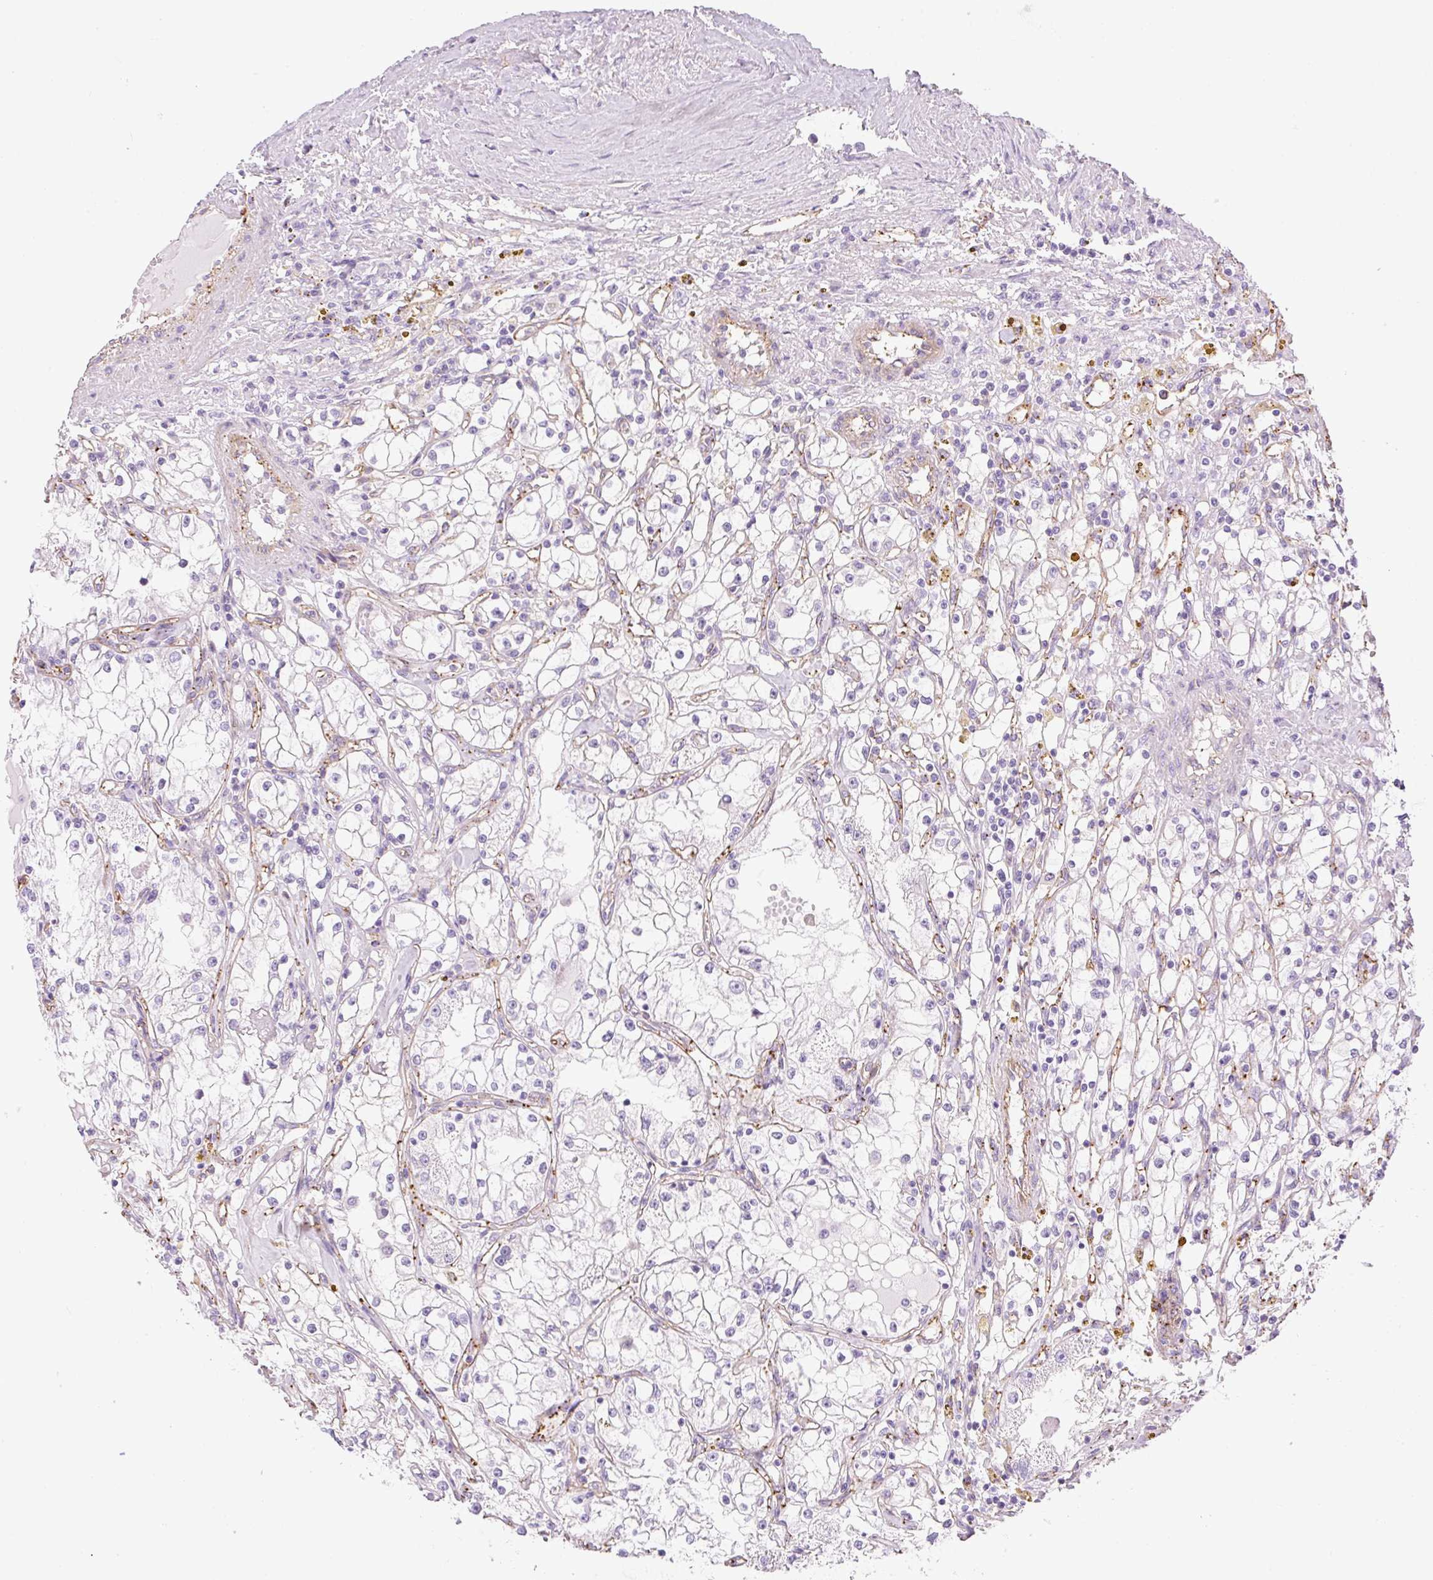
{"staining": {"intensity": "negative", "quantity": "none", "location": "none"}, "tissue": "renal cancer", "cell_type": "Tumor cells", "image_type": "cancer", "snomed": [{"axis": "morphology", "description": "Adenocarcinoma, NOS"}, {"axis": "topography", "description": "Kidney"}], "caption": "This micrograph is of renal adenocarcinoma stained with immunohistochemistry to label a protein in brown with the nuclei are counter-stained blue. There is no positivity in tumor cells.", "gene": "EHD3", "patient": {"sex": "male", "age": 56}}